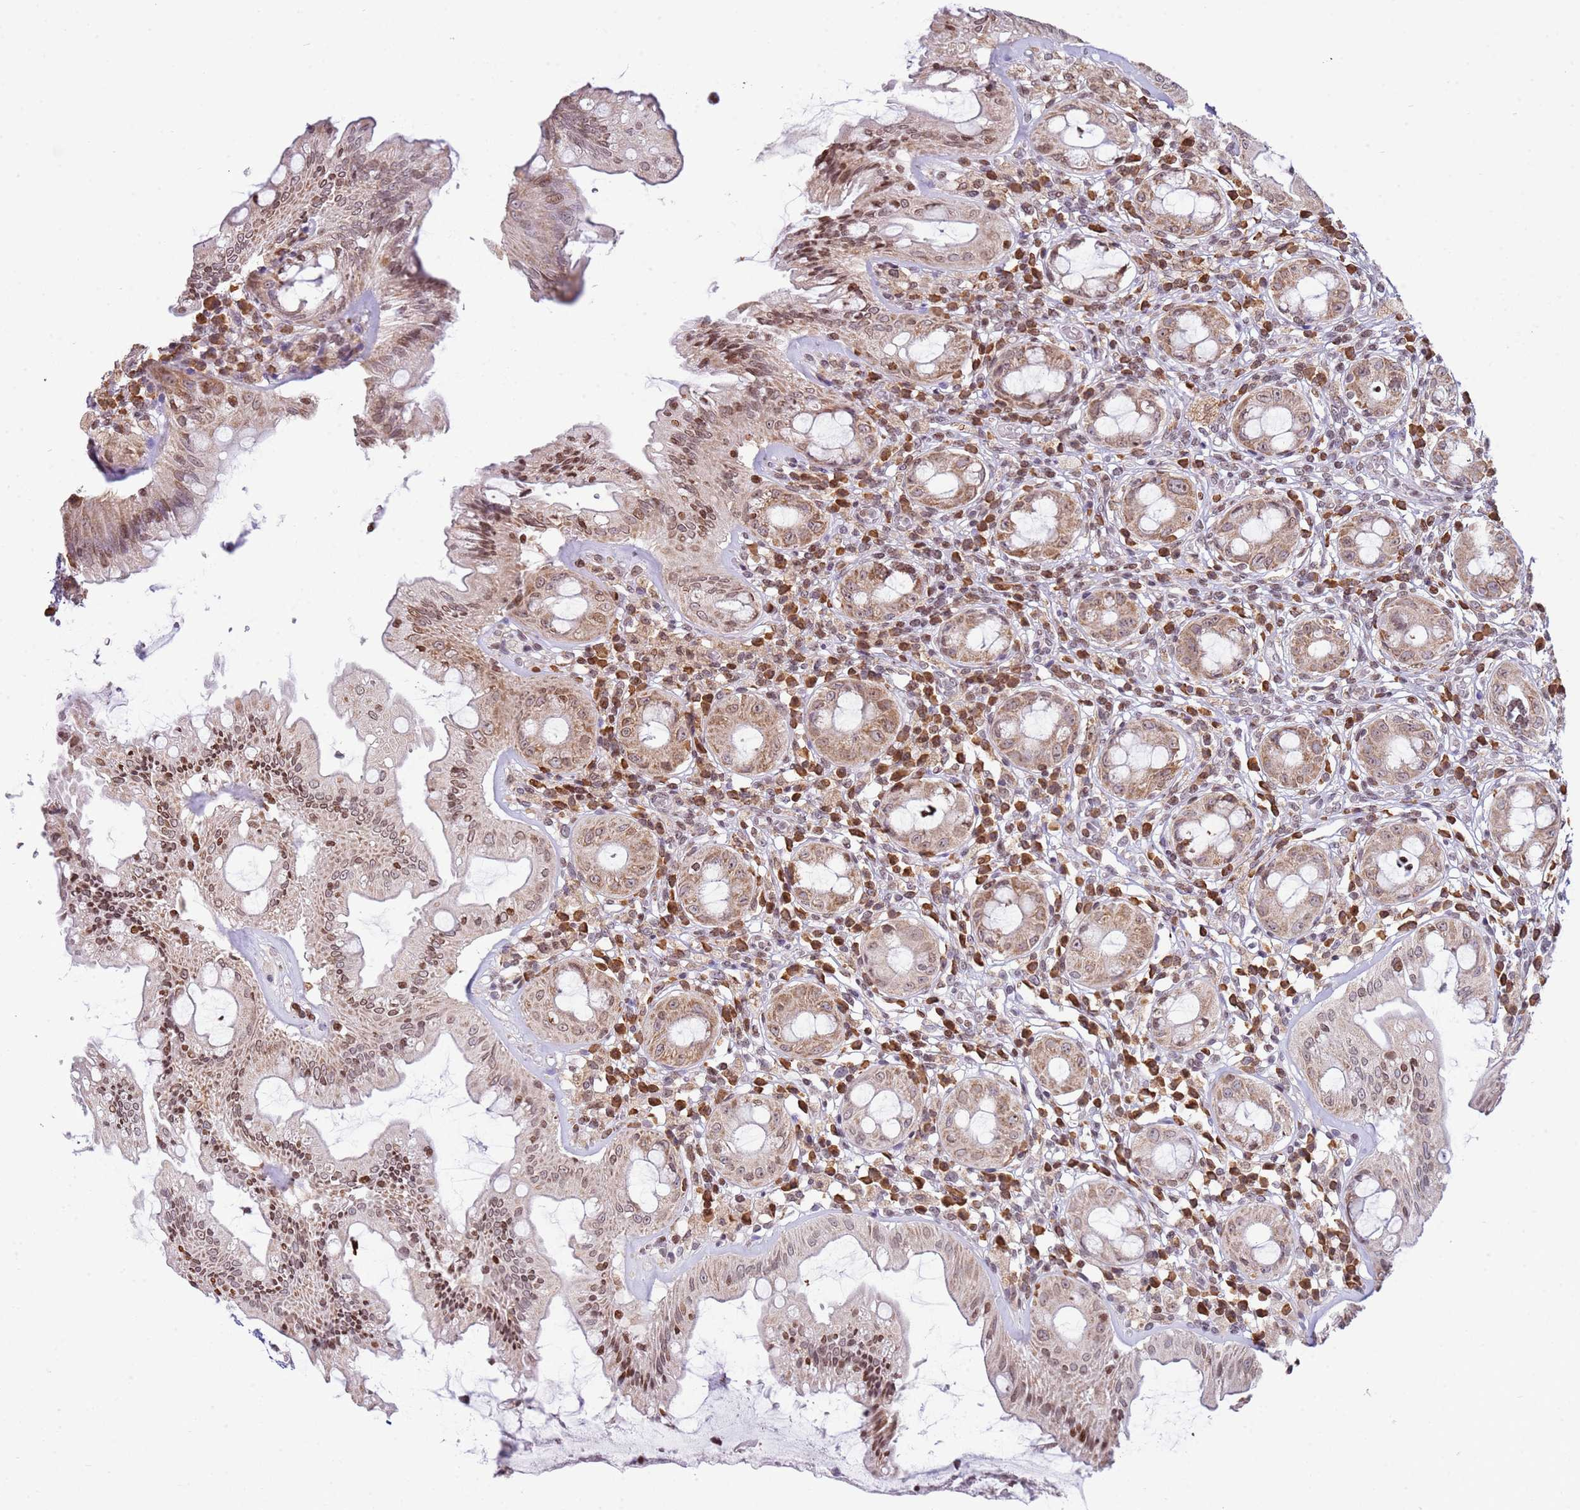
{"staining": {"intensity": "moderate", "quantity": ">75%", "location": "cytoplasmic/membranous"}, "tissue": "rectum", "cell_type": "Glandular cells", "image_type": "normal", "snomed": [{"axis": "morphology", "description": "Normal tissue, NOS"}, {"axis": "topography", "description": "Rectum"}], "caption": "Moderate cytoplasmic/membranous positivity is appreciated in about >75% of glandular cells in unremarkable rectum. (IHC, brightfield microscopy, high magnification).", "gene": "SCAF1", "patient": {"sex": "female", "age": 57}}